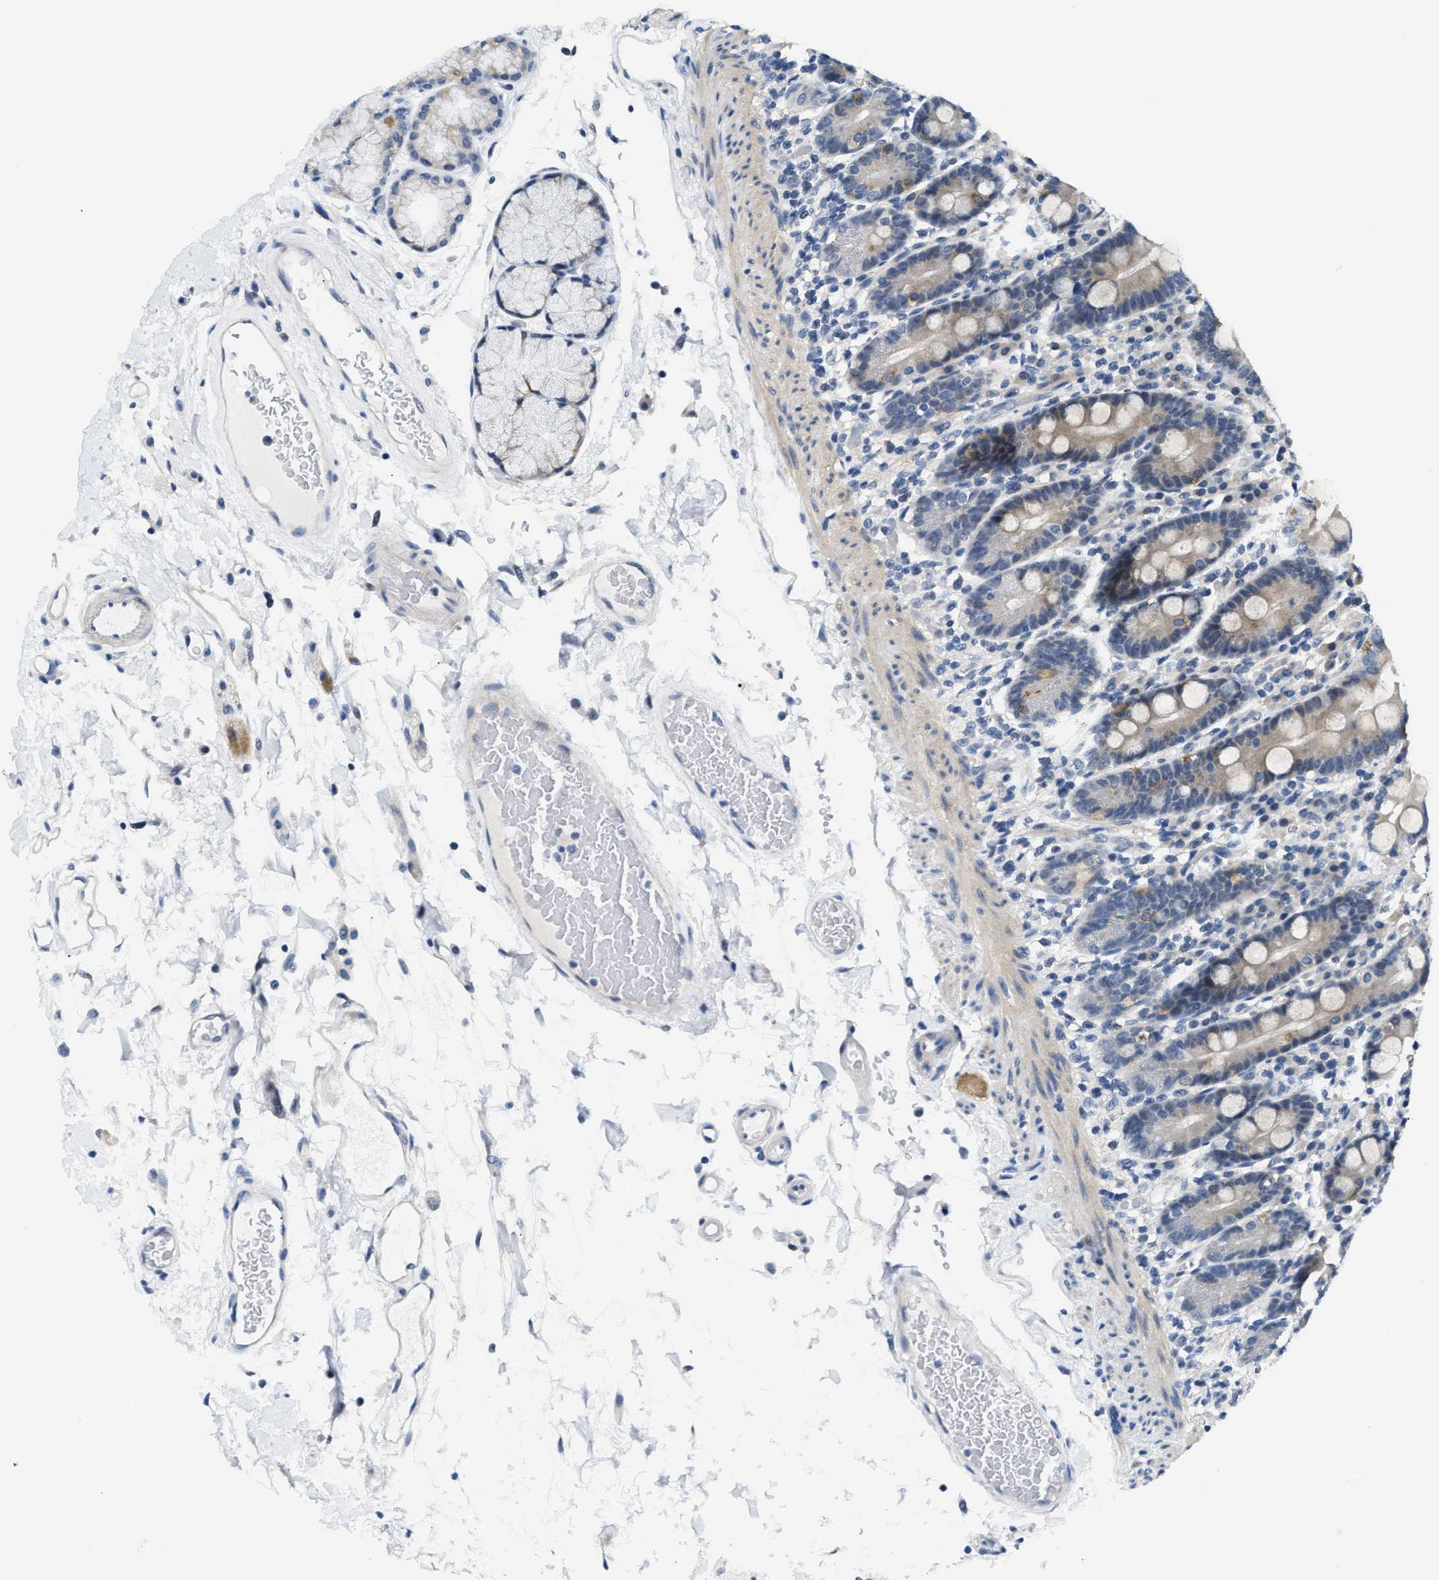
{"staining": {"intensity": "weak", "quantity": ">75%", "location": "cytoplasmic/membranous"}, "tissue": "duodenum", "cell_type": "Glandular cells", "image_type": "normal", "snomed": [{"axis": "morphology", "description": "Normal tissue, NOS"}, {"axis": "topography", "description": "Small intestine, NOS"}], "caption": "This photomicrograph demonstrates normal duodenum stained with immunohistochemistry (IHC) to label a protein in brown. The cytoplasmic/membranous of glandular cells show weak positivity for the protein. Nuclei are counter-stained blue.", "gene": "CLGN", "patient": {"sex": "female", "age": 71}}